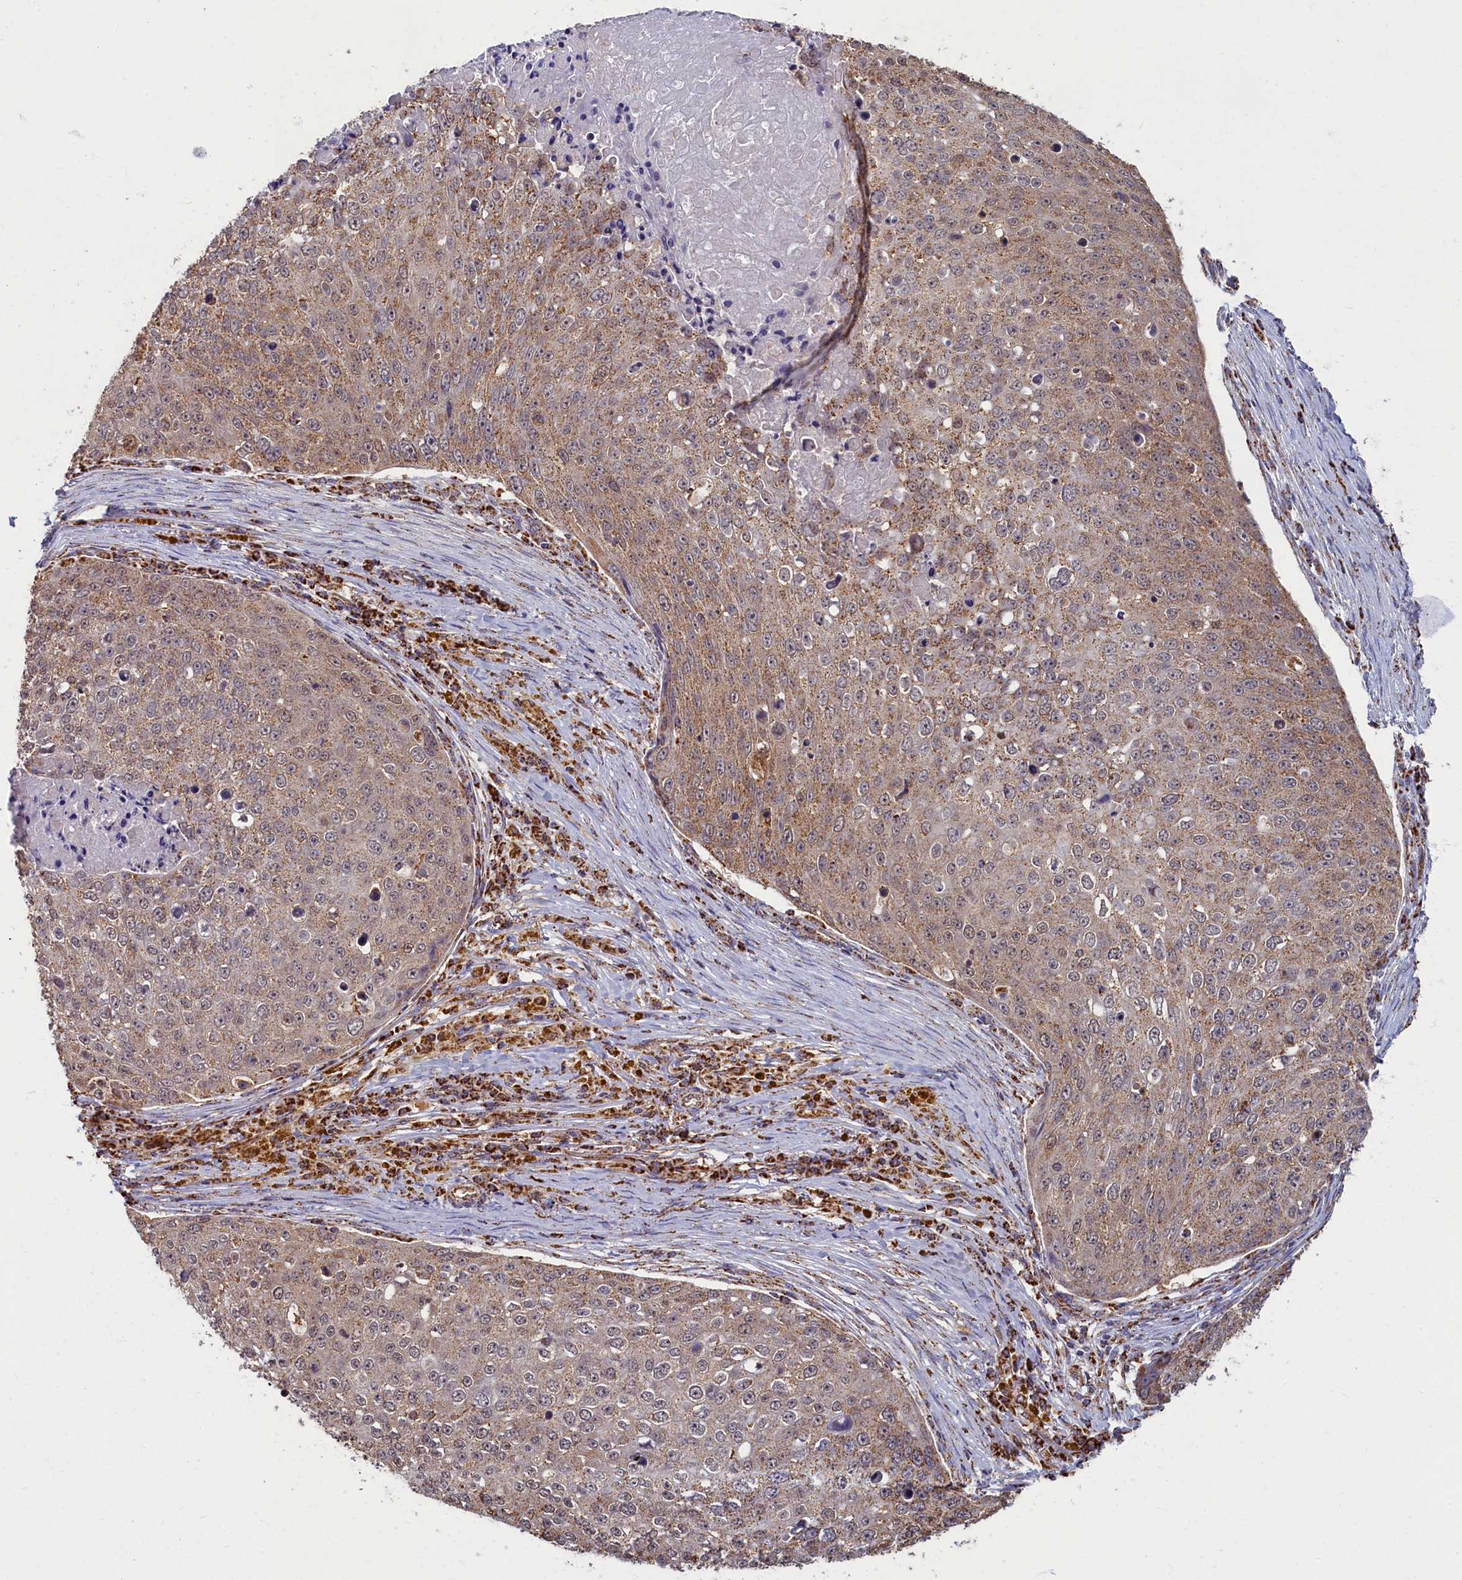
{"staining": {"intensity": "moderate", "quantity": ">75%", "location": "cytoplasmic/membranous"}, "tissue": "skin cancer", "cell_type": "Tumor cells", "image_type": "cancer", "snomed": [{"axis": "morphology", "description": "Squamous cell carcinoma, NOS"}, {"axis": "topography", "description": "Skin"}], "caption": "Protein expression analysis of skin cancer demonstrates moderate cytoplasmic/membranous positivity in approximately >75% of tumor cells. The staining was performed using DAB, with brown indicating positive protein expression. Nuclei are stained blue with hematoxylin.", "gene": "SPR", "patient": {"sex": "male", "age": 71}}